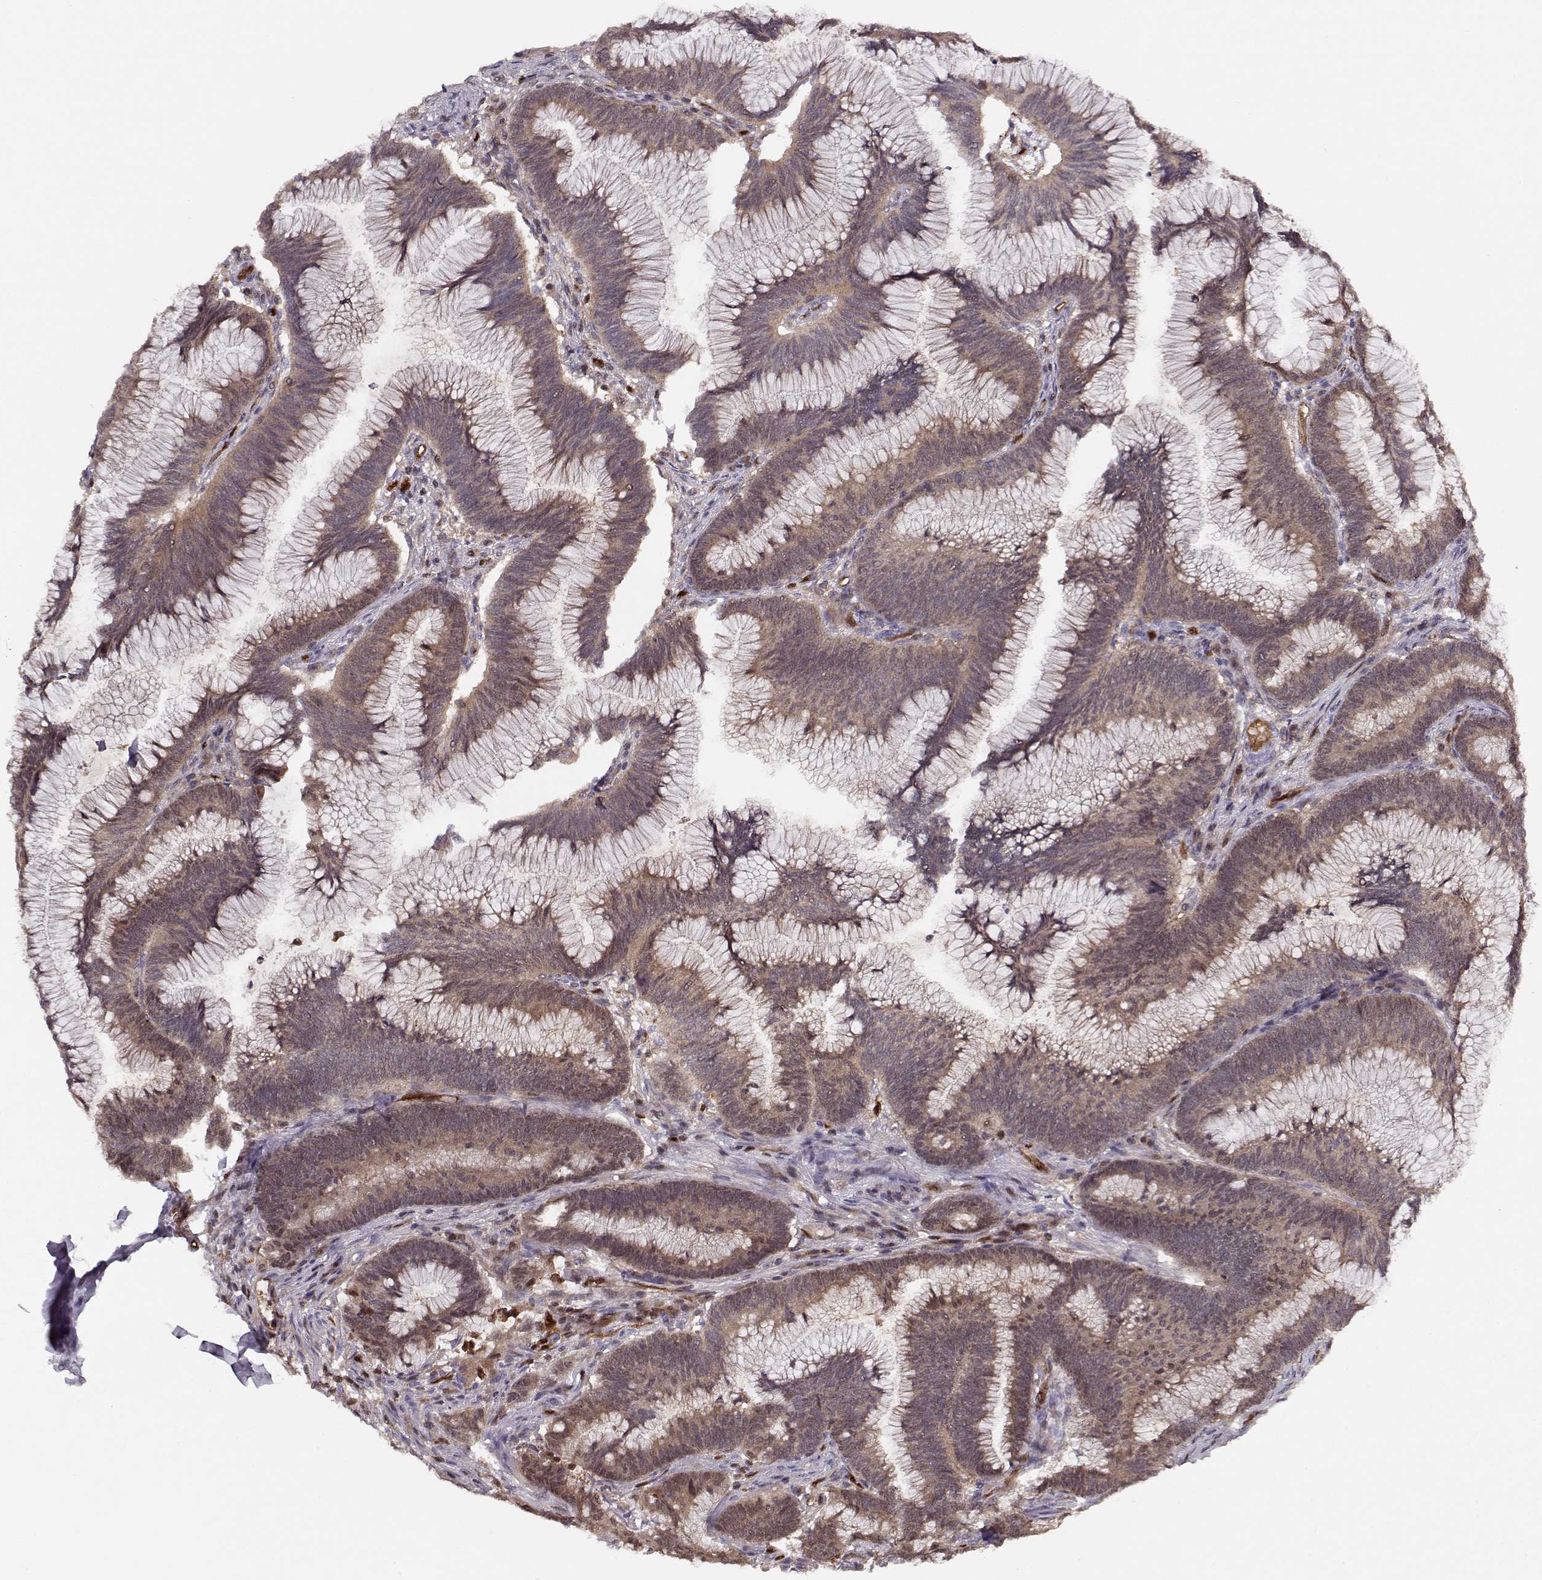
{"staining": {"intensity": "weak", "quantity": ">75%", "location": "cytoplasmic/membranous"}, "tissue": "colorectal cancer", "cell_type": "Tumor cells", "image_type": "cancer", "snomed": [{"axis": "morphology", "description": "Adenocarcinoma, NOS"}, {"axis": "topography", "description": "Colon"}], "caption": "Protein analysis of colorectal adenocarcinoma tissue displays weak cytoplasmic/membranous staining in about >75% of tumor cells.", "gene": "PNP", "patient": {"sex": "female", "age": 78}}